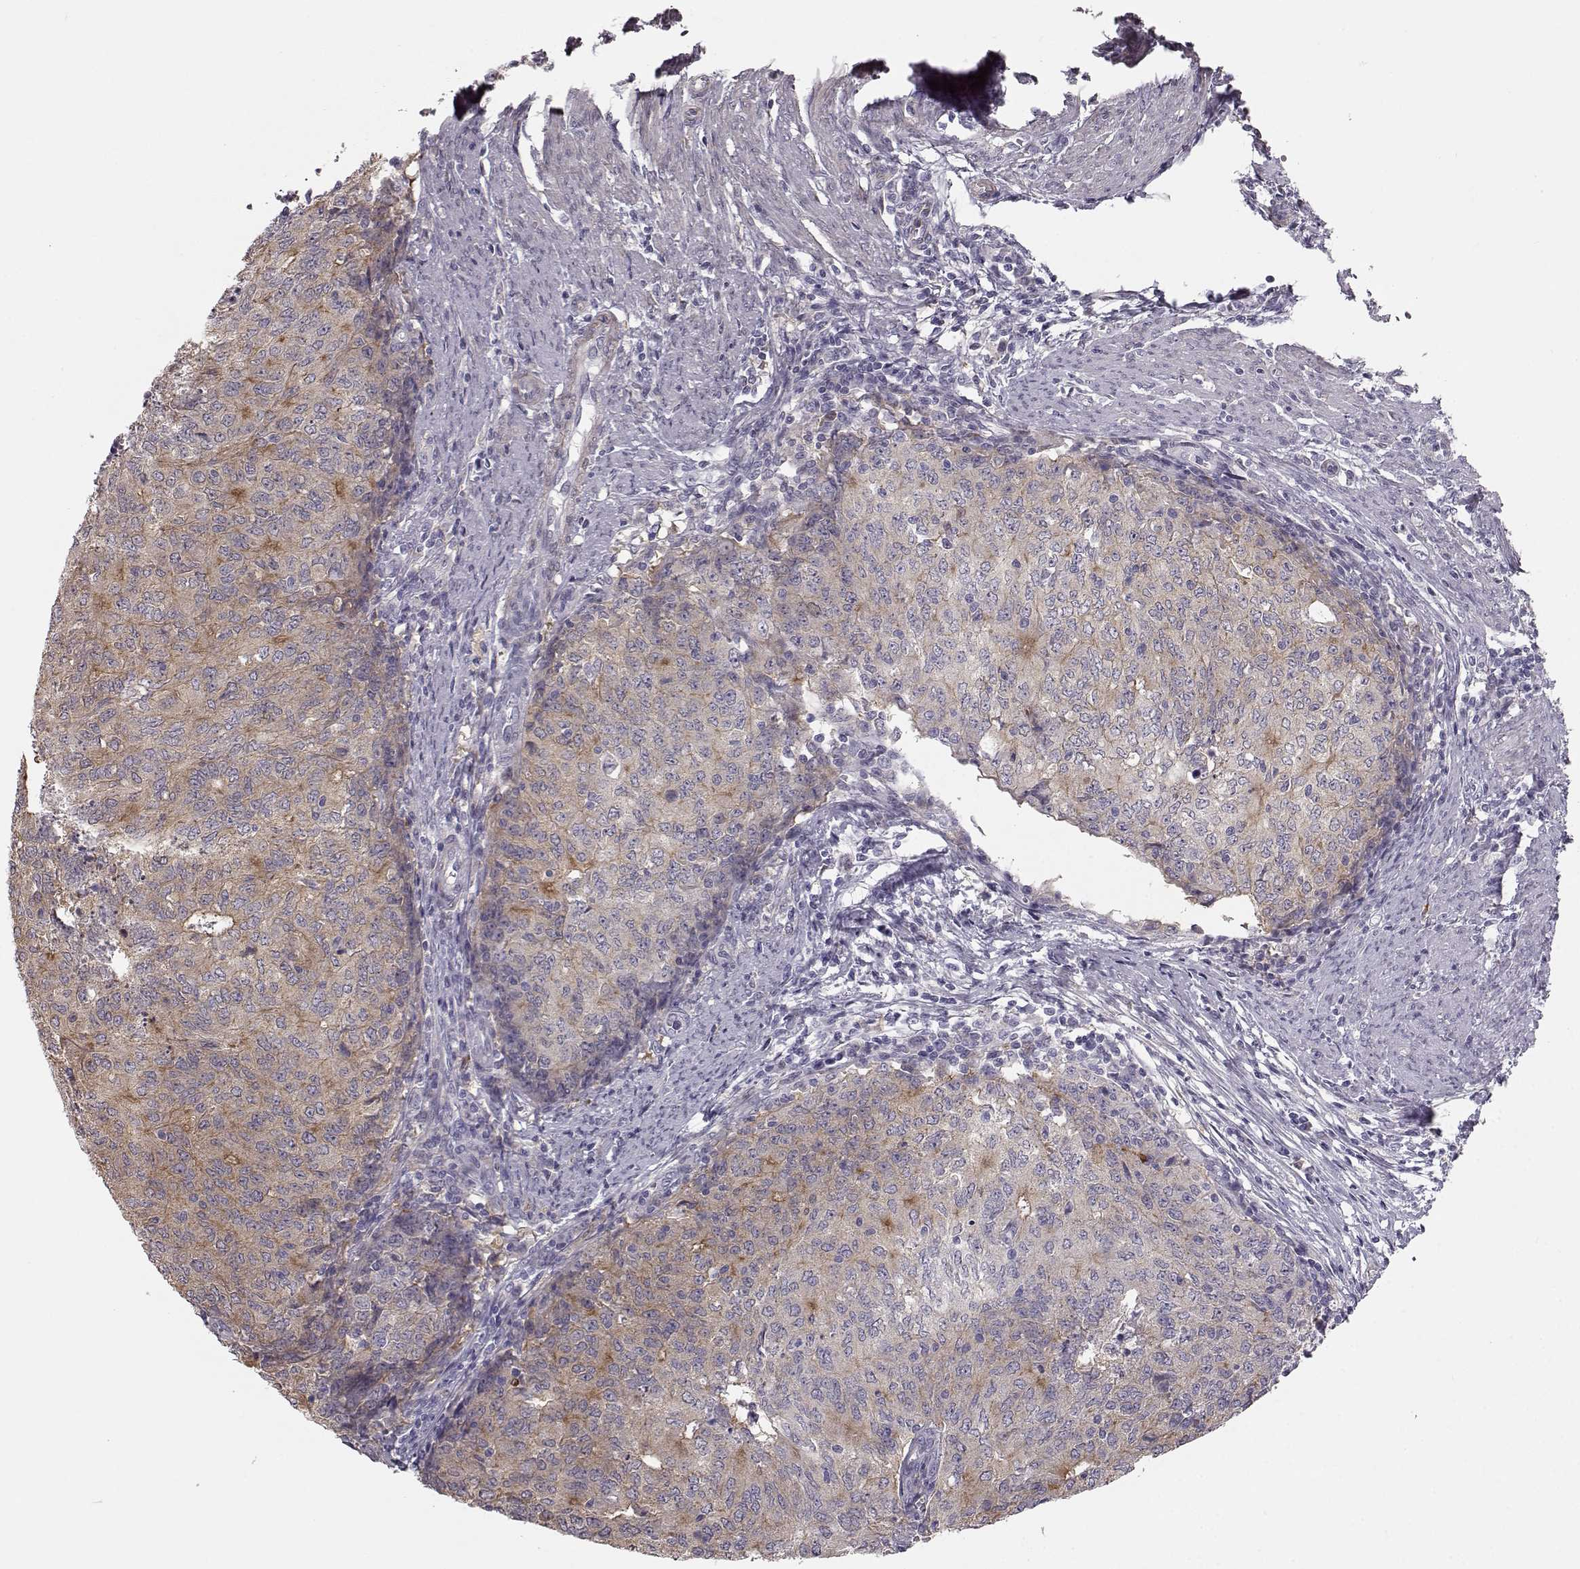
{"staining": {"intensity": "weak", "quantity": ">75%", "location": "cytoplasmic/membranous"}, "tissue": "endometrial cancer", "cell_type": "Tumor cells", "image_type": "cancer", "snomed": [{"axis": "morphology", "description": "Adenocarcinoma, NOS"}, {"axis": "topography", "description": "Endometrium"}], "caption": "Adenocarcinoma (endometrial) tissue reveals weak cytoplasmic/membranous positivity in about >75% of tumor cells", "gene": "GPR50", "patient": {"sex": "female", "age": 82}}